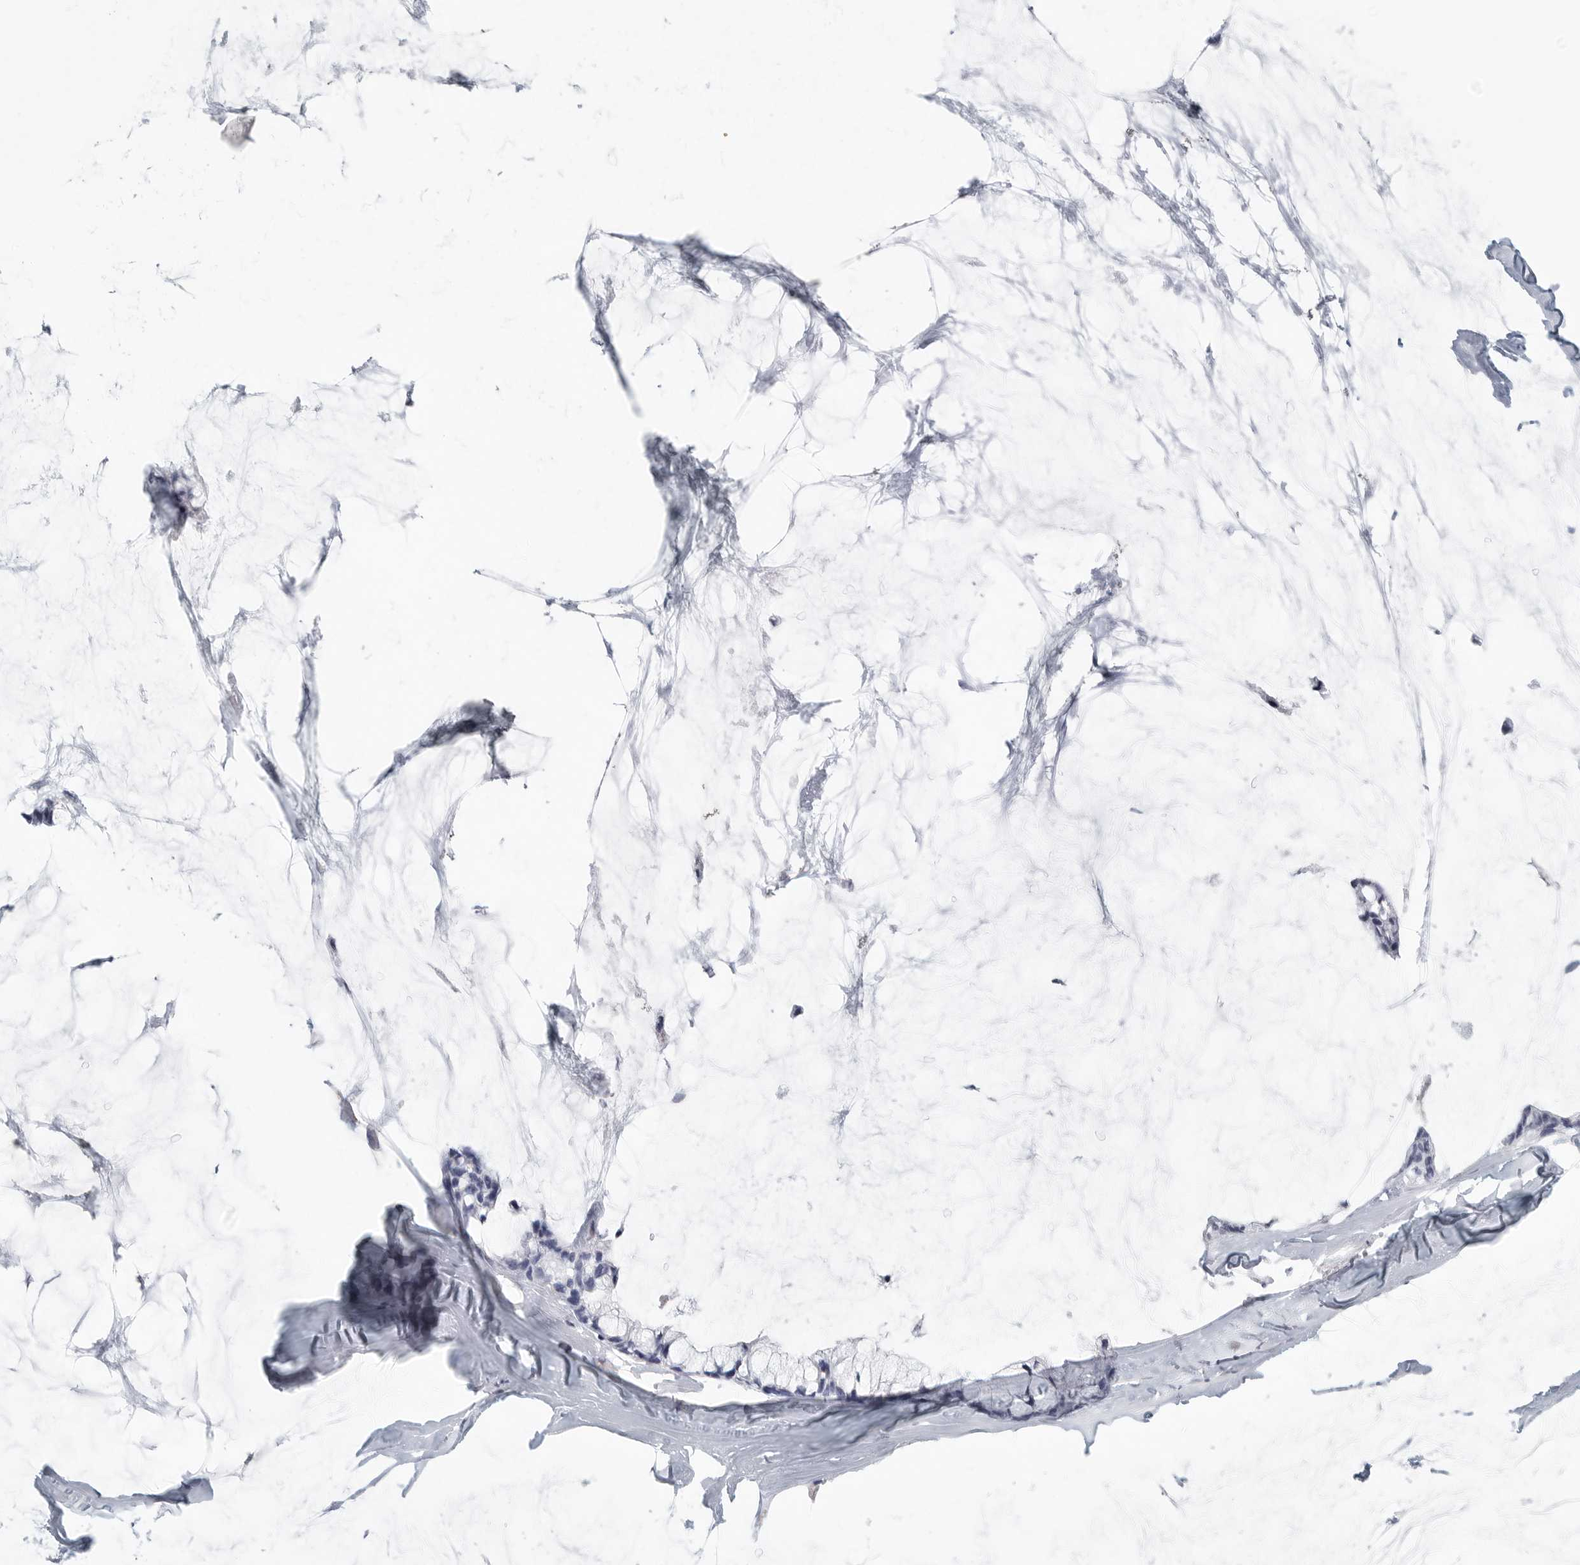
{"staining": {"intensity": "negative", "quantity": "none", "location": "none"}, "tissue": "ovarian cancer", "cell_type": "Tumor cells", "image_type": "cancer", "snomed": [{"axis": "morphology", "description": "Cystadenocarcinoma, mucinous, NOS"}, {"axis": "topography", "description": "Ovary"}], "caption": "Tumor cells show no significant expression in ovarian mucinous cystadenocarcinoma. The staining is performed using DAB brown chromogen with nuclei counter-stained in using hematoxylin.", "gene": "TNR", "patient": {"sex": "female", "age": 39}}